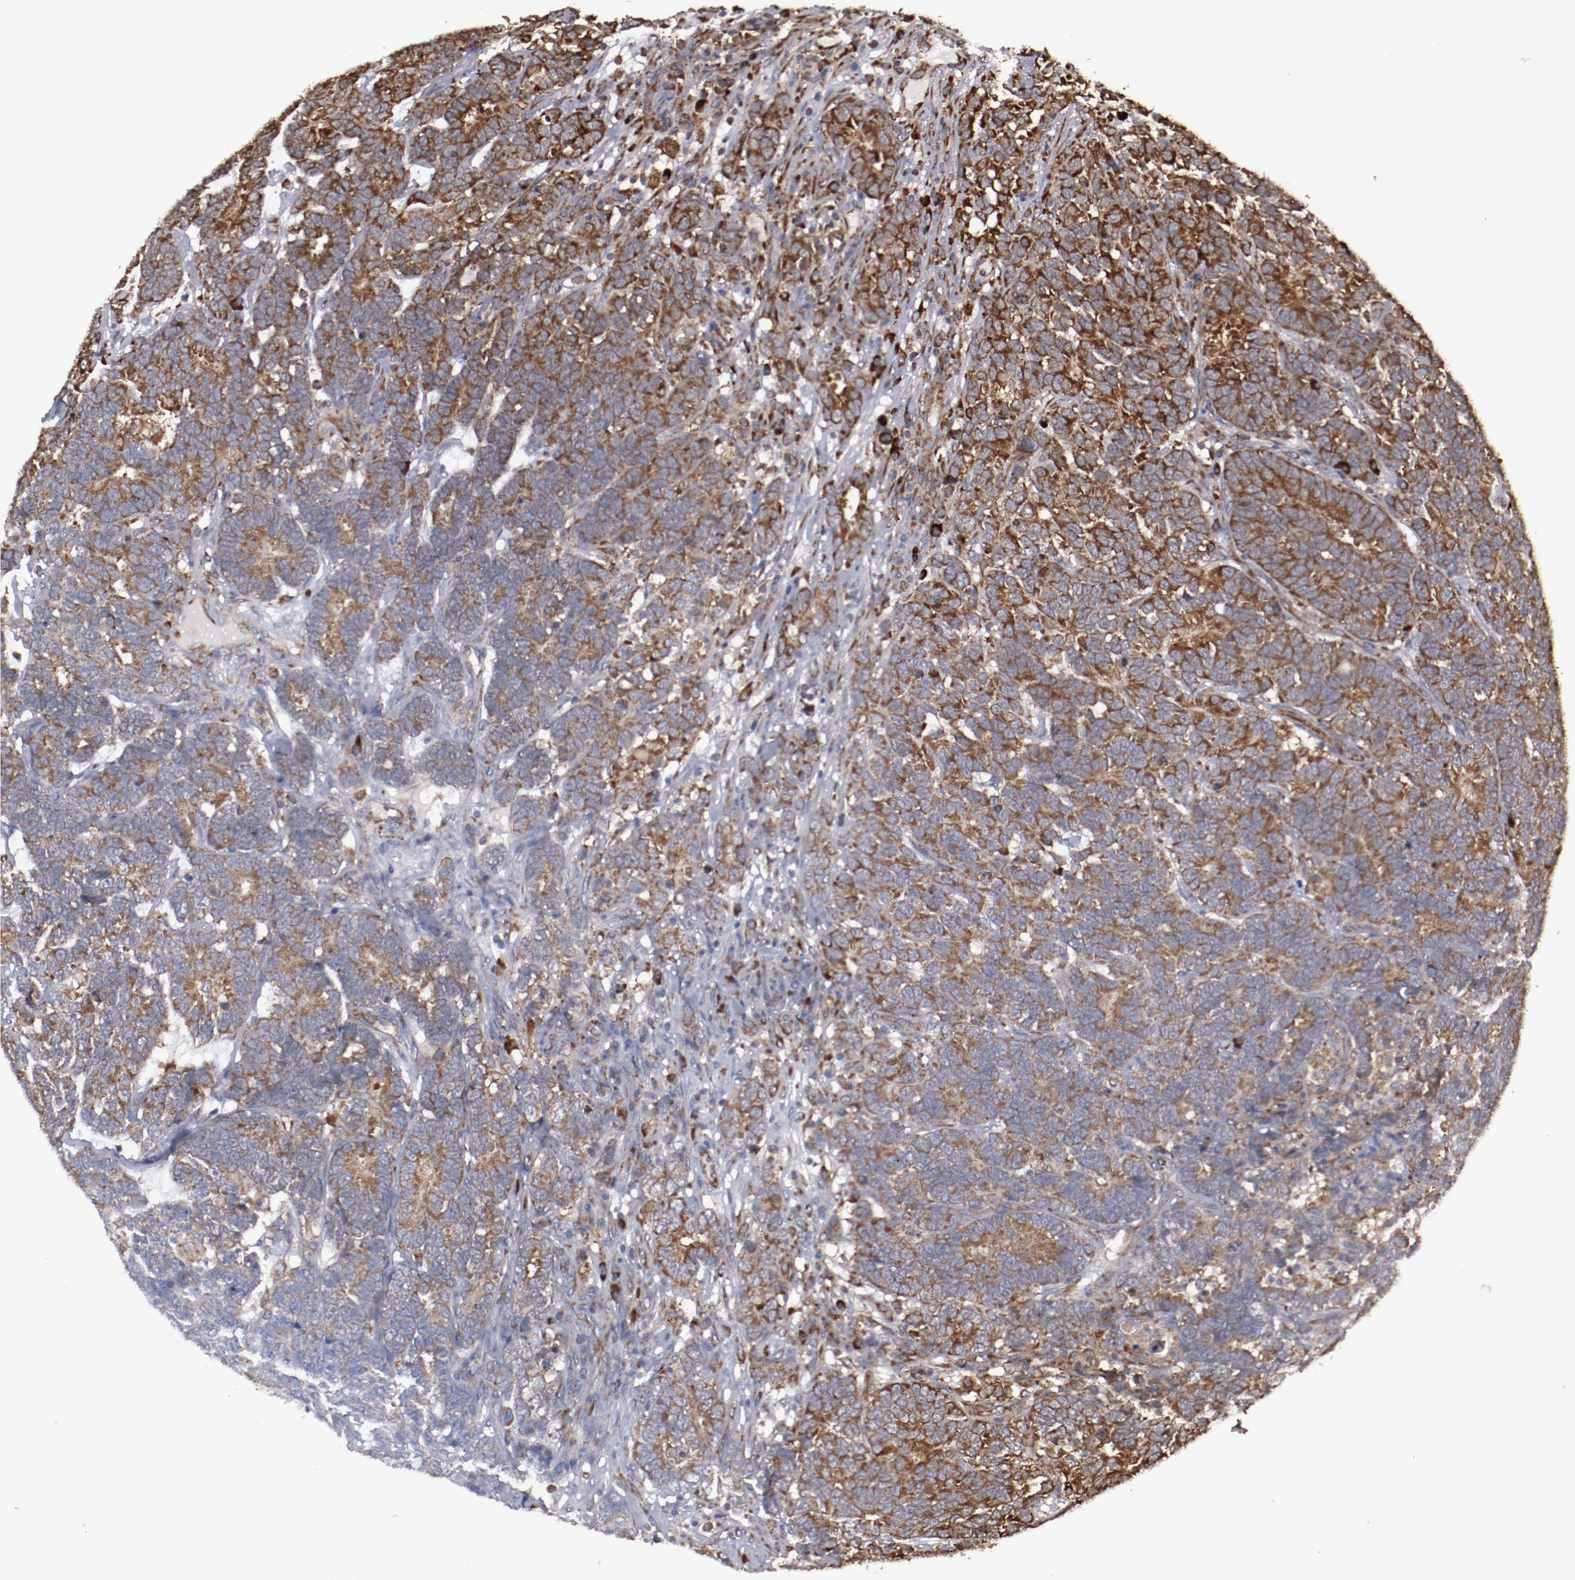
{"staining": {"intensity": "strong", "quantity": "25%-75%", "location": "cytoplasmic/membranous"}, "tissue": "testis cancer", "cell_type": "Tumor cells", "image_type": "cancer", "snomed": [{"axis": "morphology", "description": "Carcinoma, Embryonal, NOS"}, {"axis": "topography", "description": "Testis"}], "caption": "Strong cytoplasmic/membranous staining is present in approximately 25%-75% of tumor cells in testis embryonal carcinoma. (brown staining indicates protein expression, while blue staining denotes nuclei).", "gene": "RPS4Y1", "patient": {"sex": "male", "age": 26}}